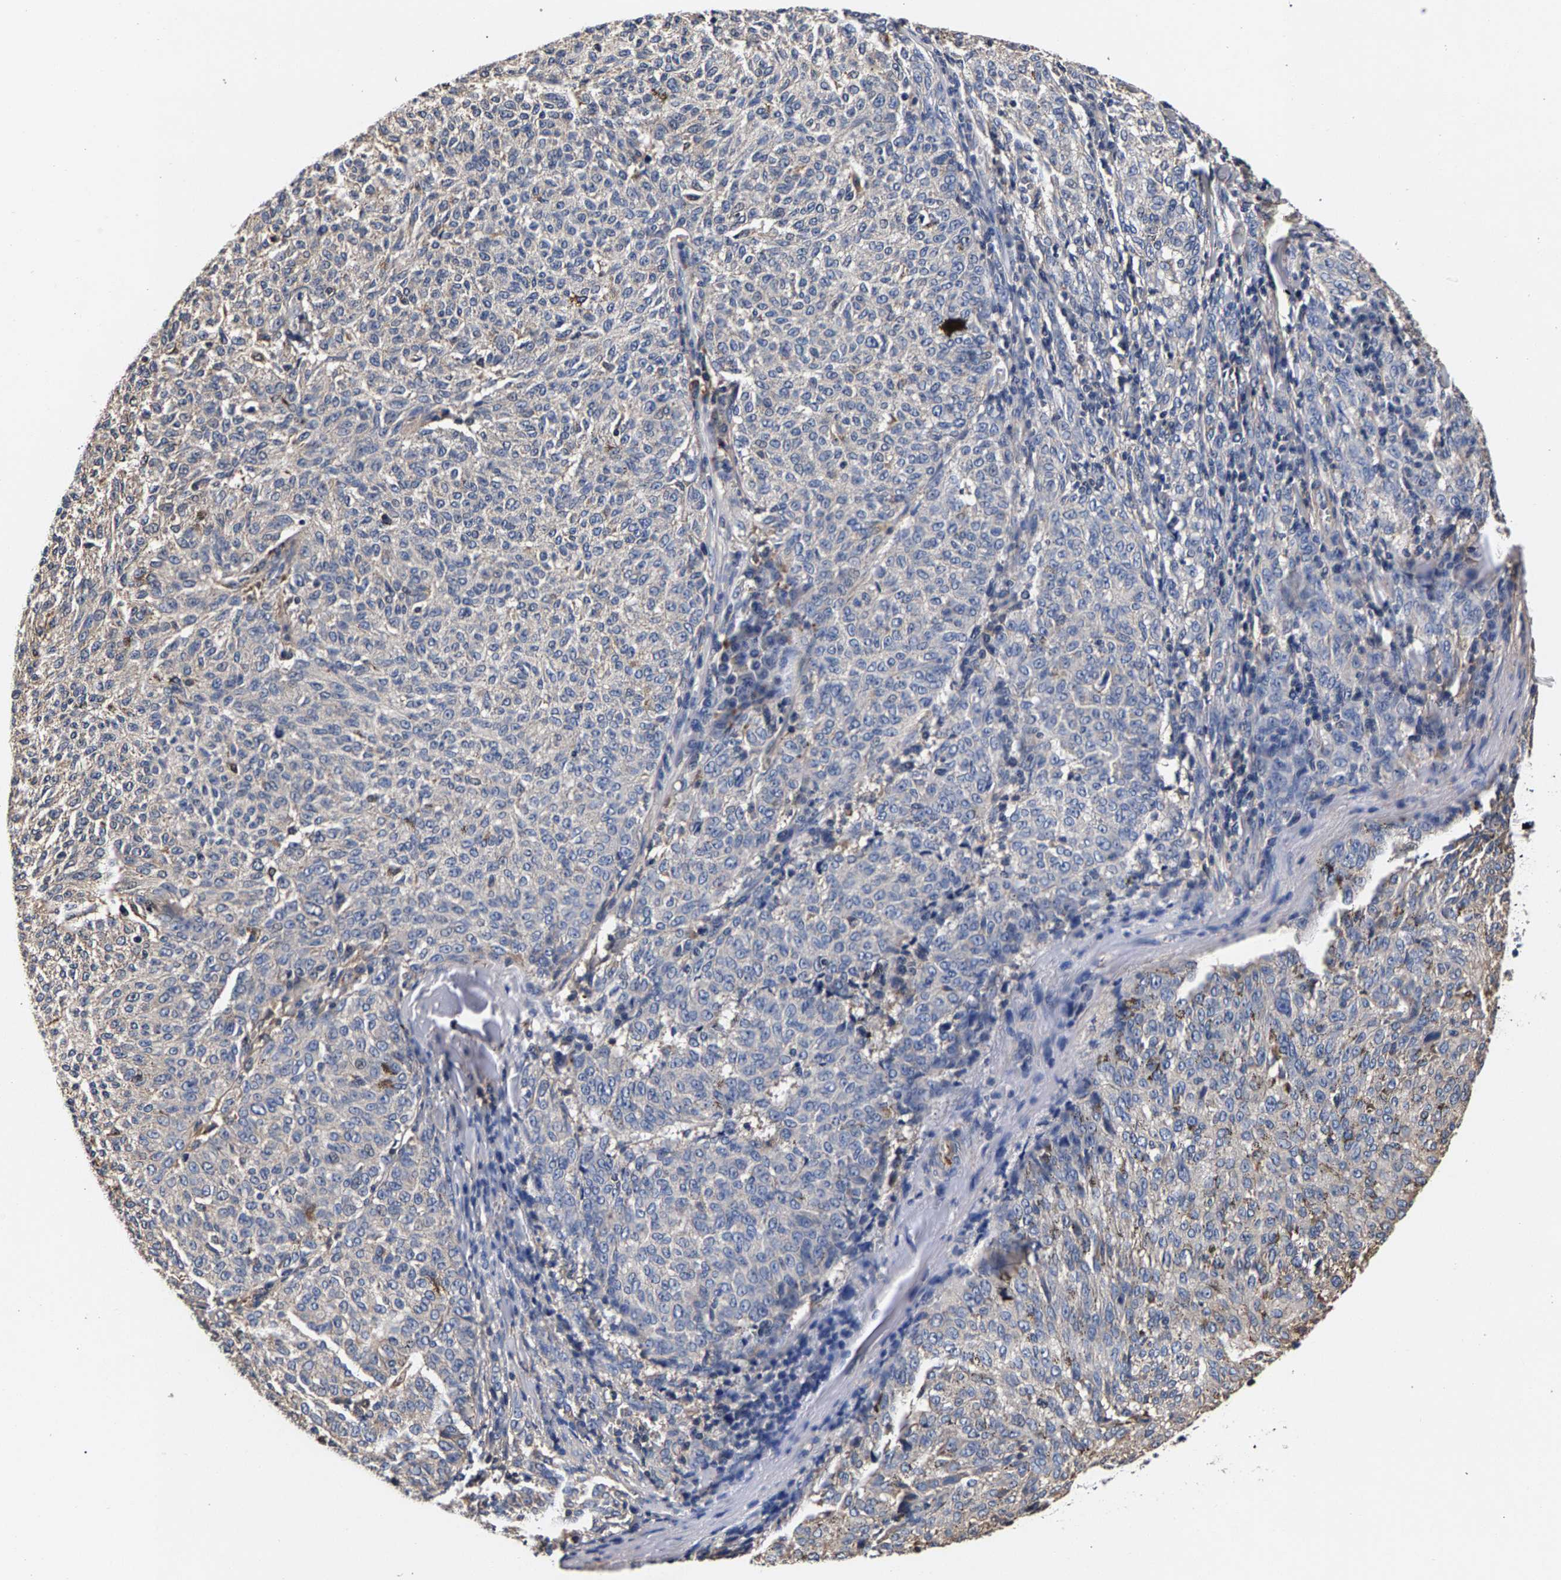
{"staining": {"intensity": "negative", "quantity": "none", "location": "none"}, "tissue": "melanoma", "cell_type": "Tumor cells", "image_type": "cancer", "snomed": [{"axis": "morphology", "description": "Malignant melanoma, NOS"}, {"axis": "topography", "description": "Skin"}], "caption": "The photomicrograph shows no staining of tumor cells in malignant melanoma.", "gene": "MARCHF7", "patient": {"sex": "female", "age": 72}}